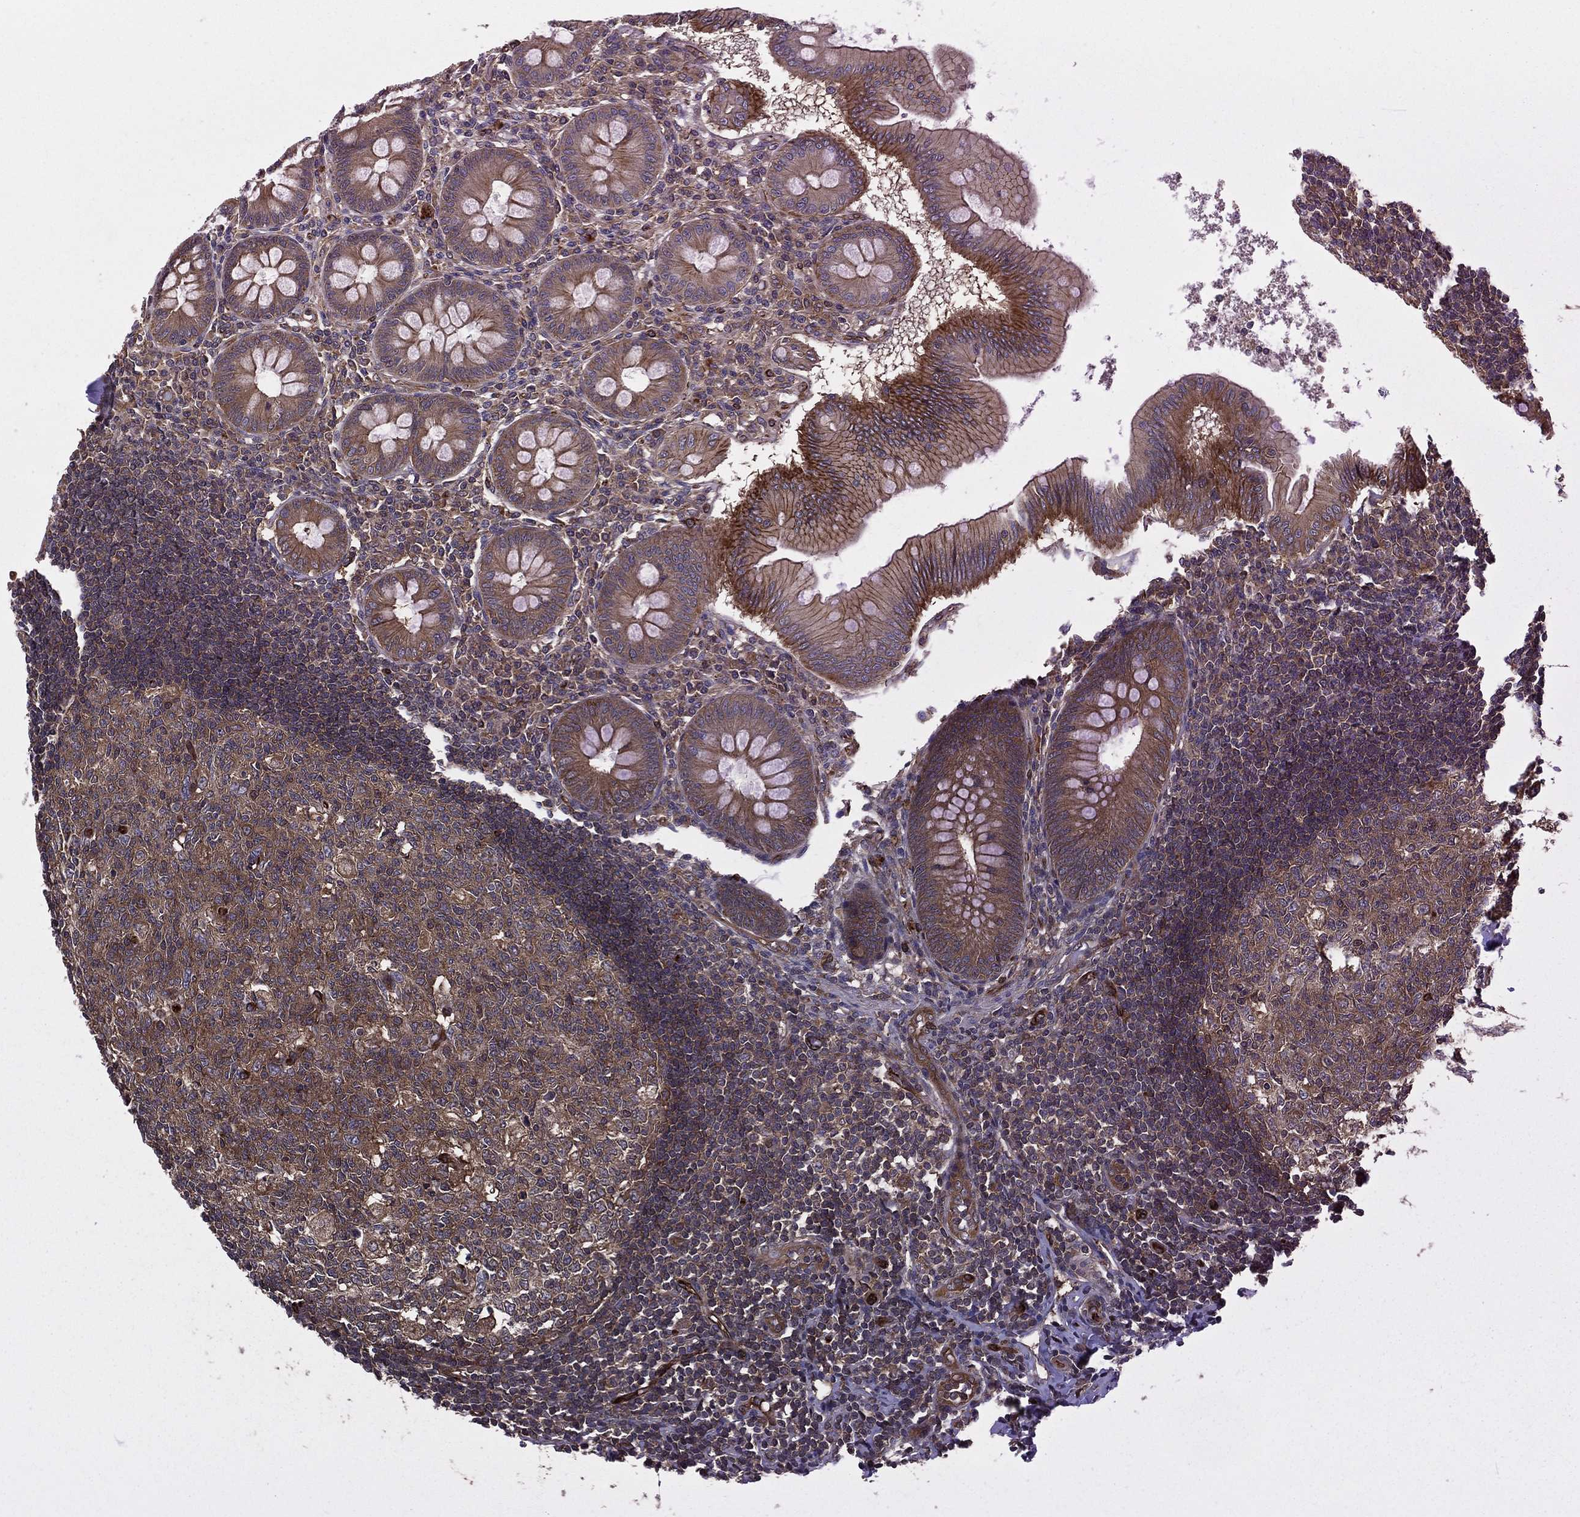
{"staining": {"intensity": "strong", "quantity": ">75%", "location": "cytoplasmic/membranous"}, "tissue": "appendix", "cell_type": "Glandular cells", "image_type": "normal", "snomed": [{"axis": "morphology", "description": "Normal tissue, NOS"}, {"axis": "morphology", "description": "Inflammation, NOS"}, {"axis": "topography", "description": "Appendix"}], "caption": "This micrograph exhibits immunohistochemistry (IHC) staining of normal appendix, with high strong cytoplasmic/membranous positivity in approximately >75% of glandular cells.", "gene": "CERT1", "patient": {"sex": "male", "age": 16}}